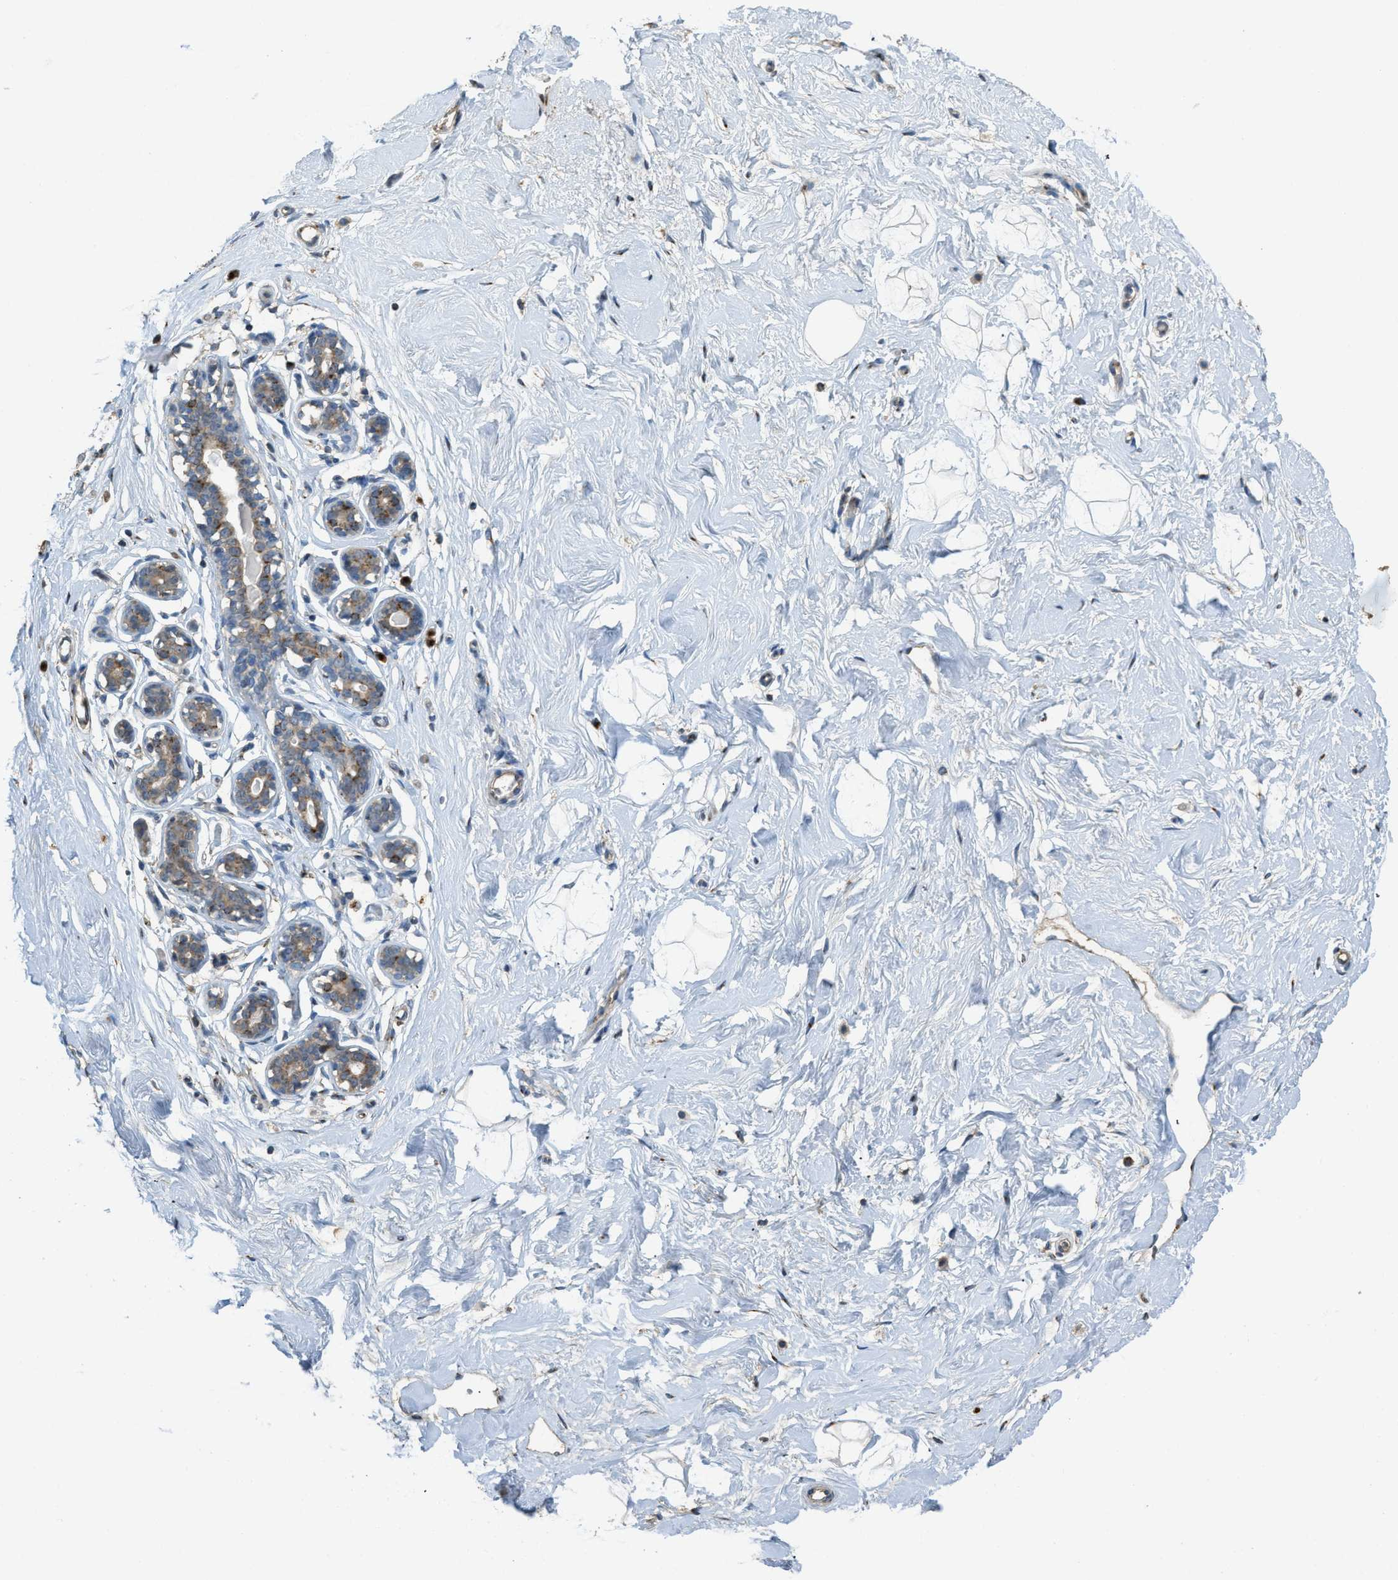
{"staining": {"intensity": "negative", "quantity": "none", "location": "none"}, "tissue": "breast", "cell_type": "Adipocytes", "image_type": "normal", "snomed": [{"axis": "morphology", "description": "Normal tissue, NOS"}, {"axis": "topography", "description": "Breast"}], "caption": "This is a histopathology image of IHC staining of unremarkable breast, which shows no positivity in adipocytes.", "gene": "IPO7", "patient": {"sex": "female", "age": 23}}